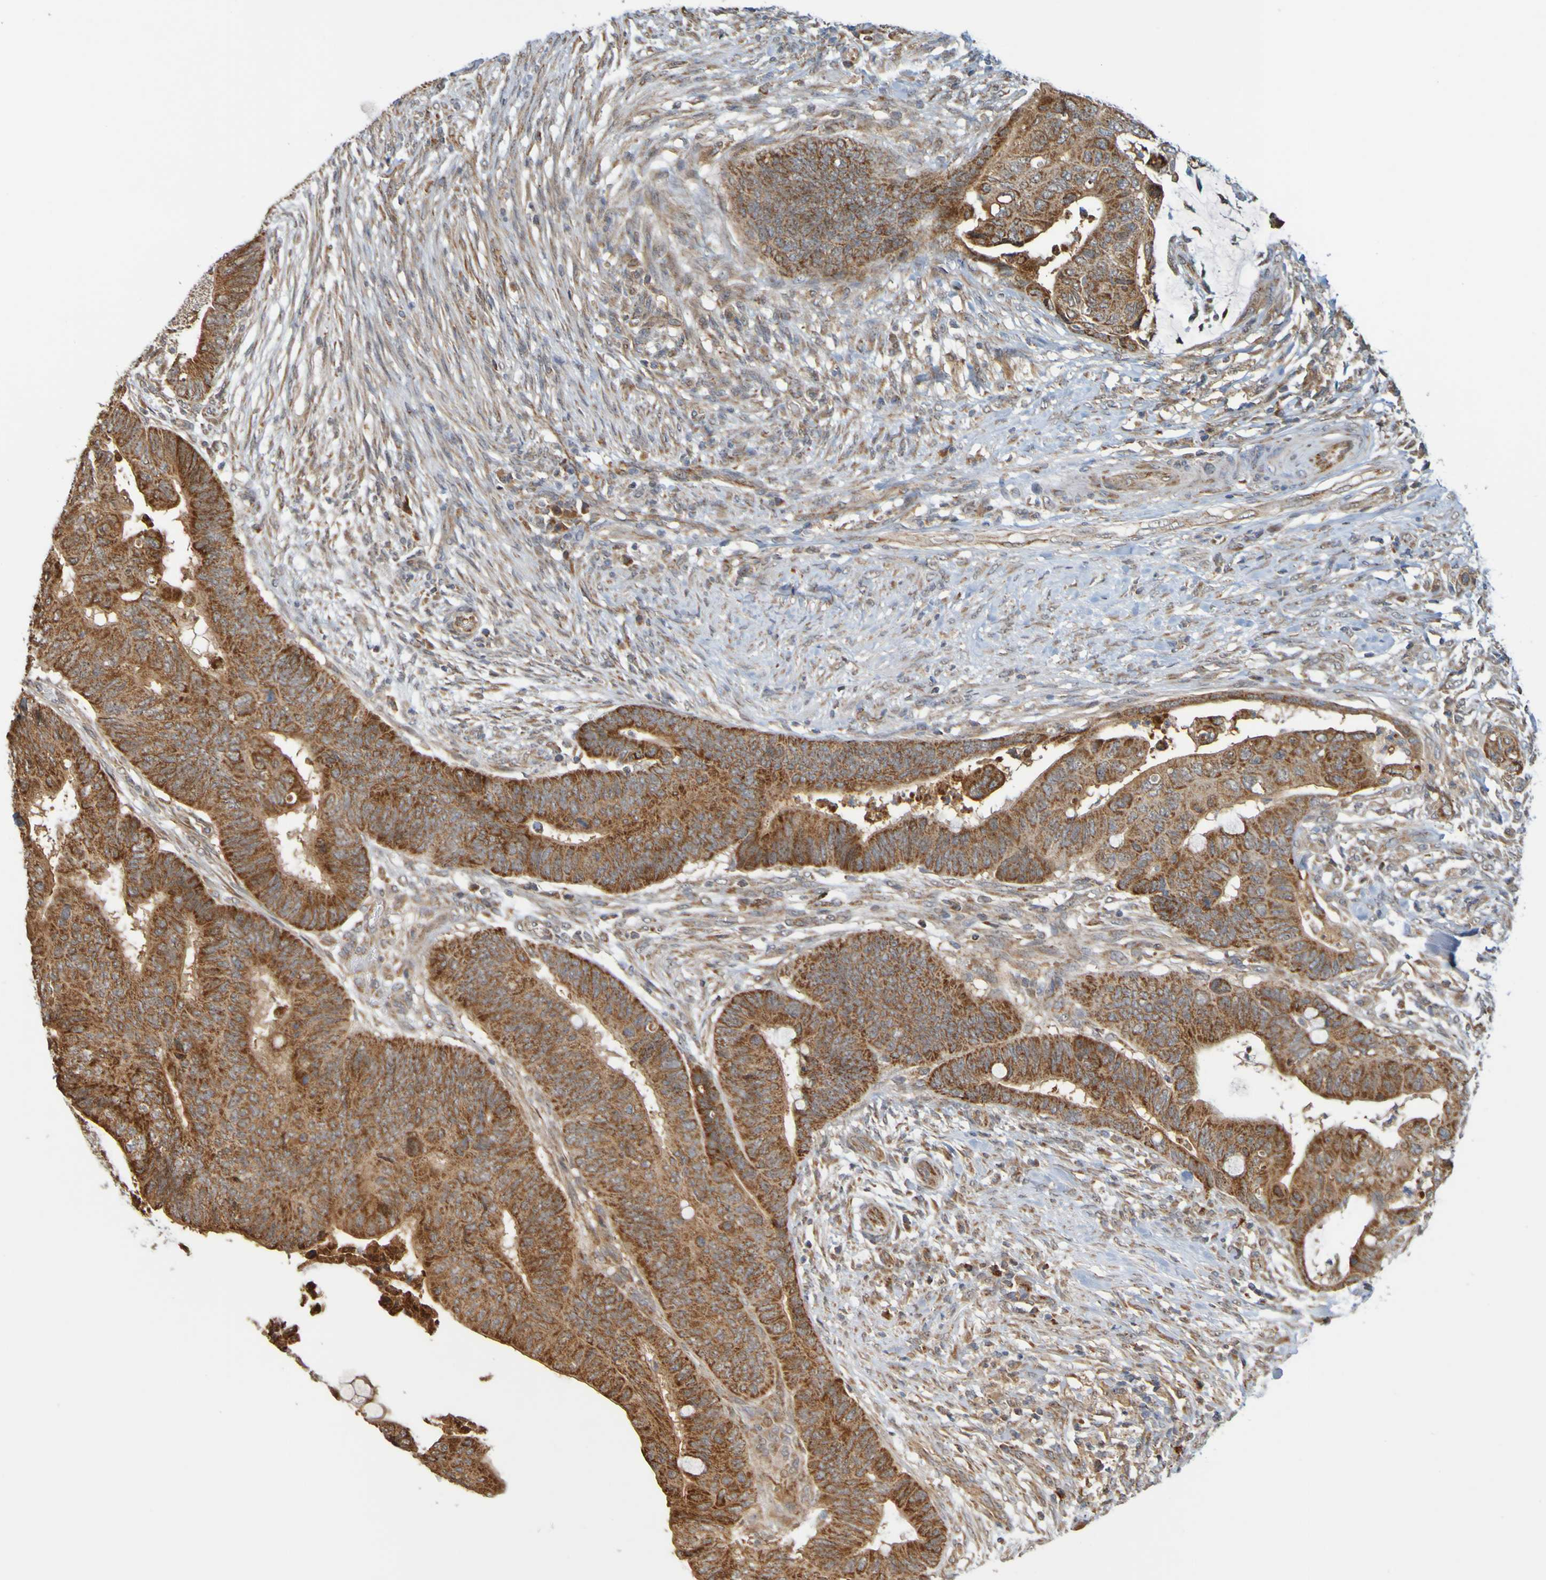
{"staining": {"intensity": "strong", "quantity": ">75%", "location": "cytoplasmic/membranous"}, "tissue": "colorectal cancer", "cell_type": "Tumor cells", "image_type": "cancer", "snomed": [{"axis": "morphology", "description": "Normal tissue, NOS"}, {"axis": "morphology", "description": "Adenocarcinoma, NOS"}, {"axis": "topography", "description": "Rectum"}, {"axis": "topography", "description": "Peripheral nerve tissue"}], "caption": "Immunohistochemical staining of human adenocarcinoma (colorectal) displays high levels of strong cytoplasmic/membranous expression in approximately >75% of tumor cells.", "gene": "TMBIM1", "patient": {"sex": "male", "age": 92}}